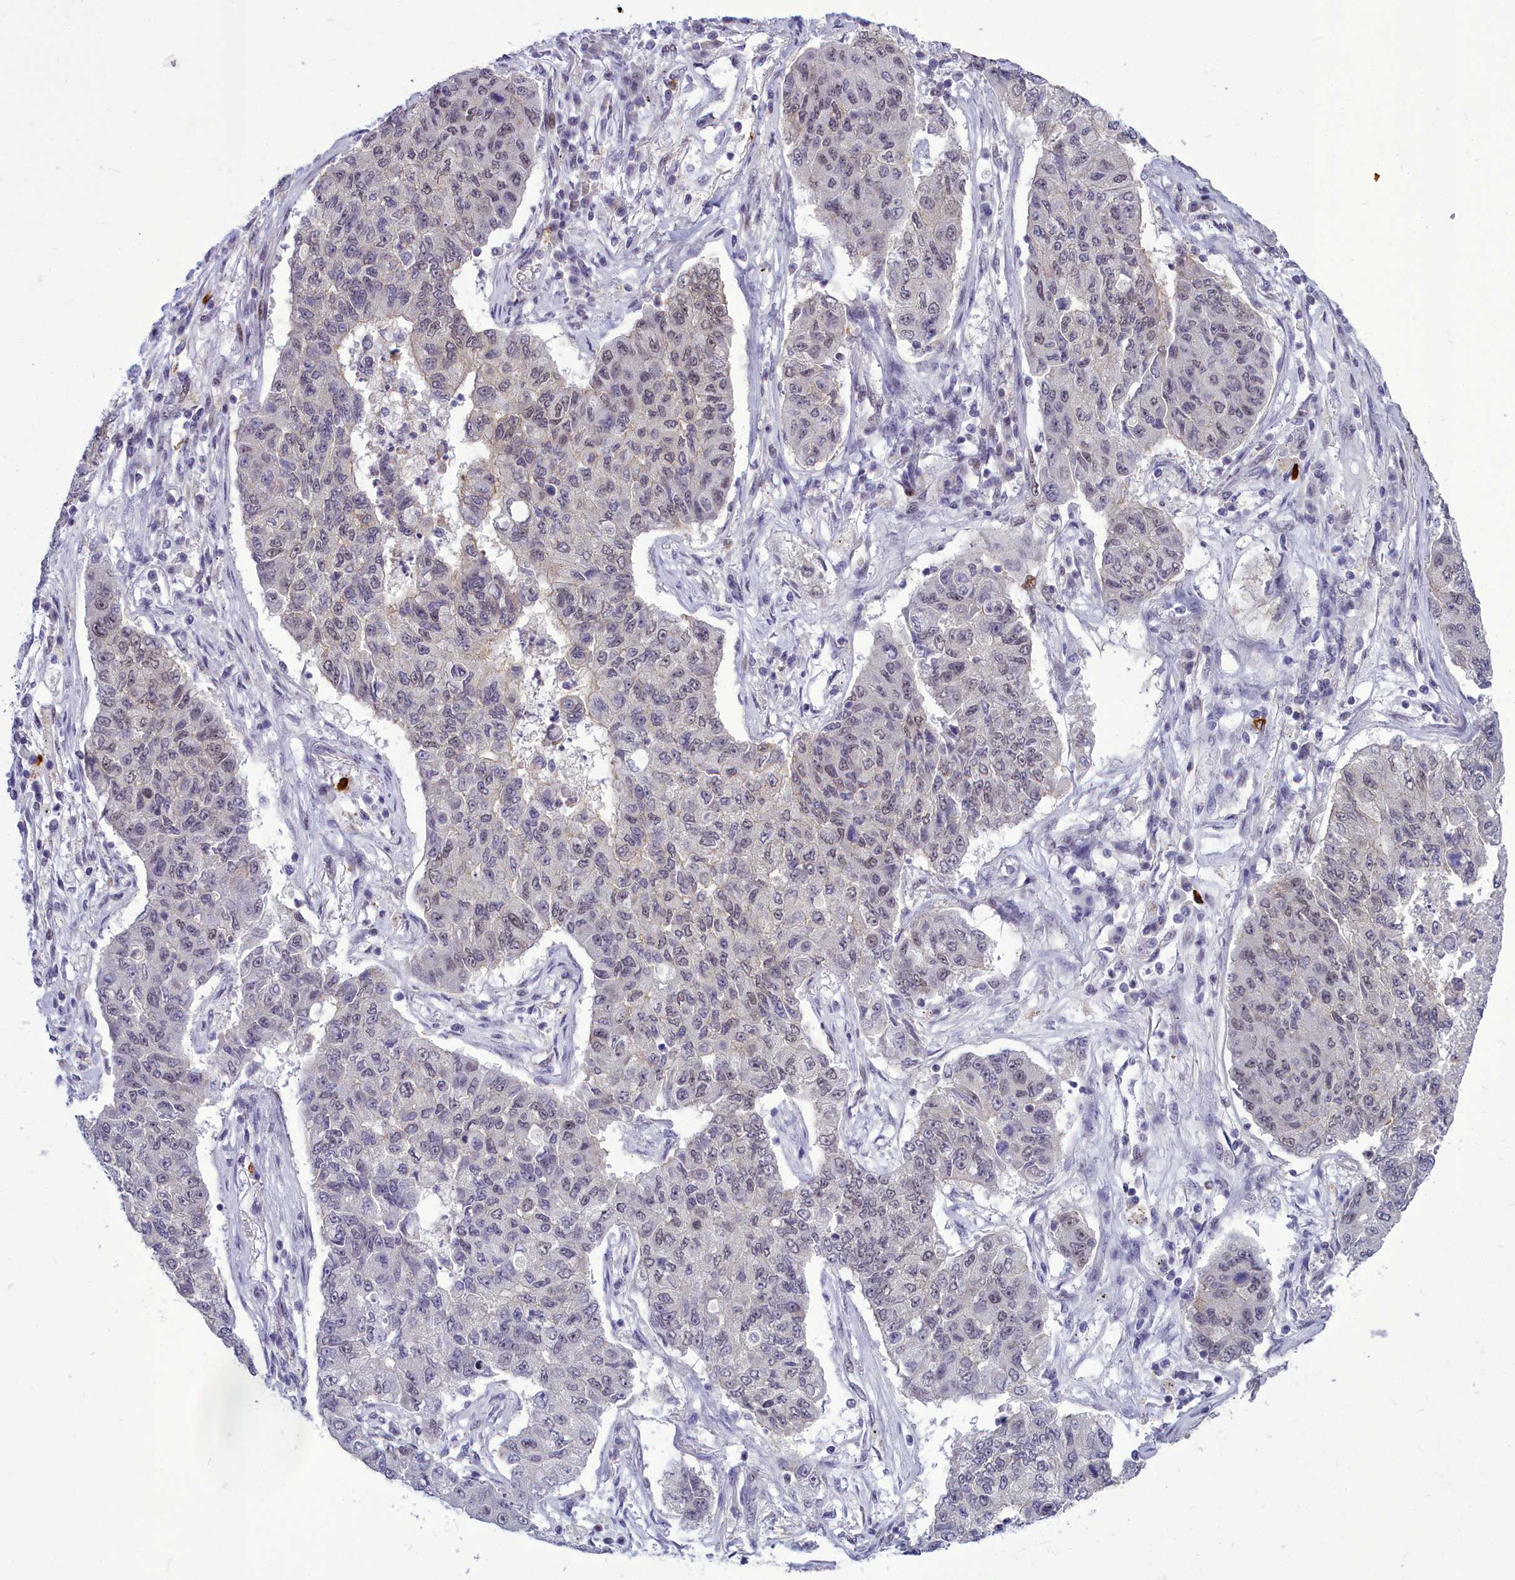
{"staining": {"intensity": "weak", "quantity": "25%-75%", "location": "nuclear"}, "tissue": "lung cancer", "cell_type": "Tumor cells", "image_type": "cancer", "snomed": [{"axis": "morphology", "description": "Squamous cell carcinoma, NOS"}, {"axis": "topography", "description": "Lung"}], "caption": "Immunohistochemical staining of lung squamous cell carcinoma displays weak nuclear protein staining in about 25%-75% of tumor cells.", "gene": "CEACAM19", "patient": {"sex": "male", "age": 74}}